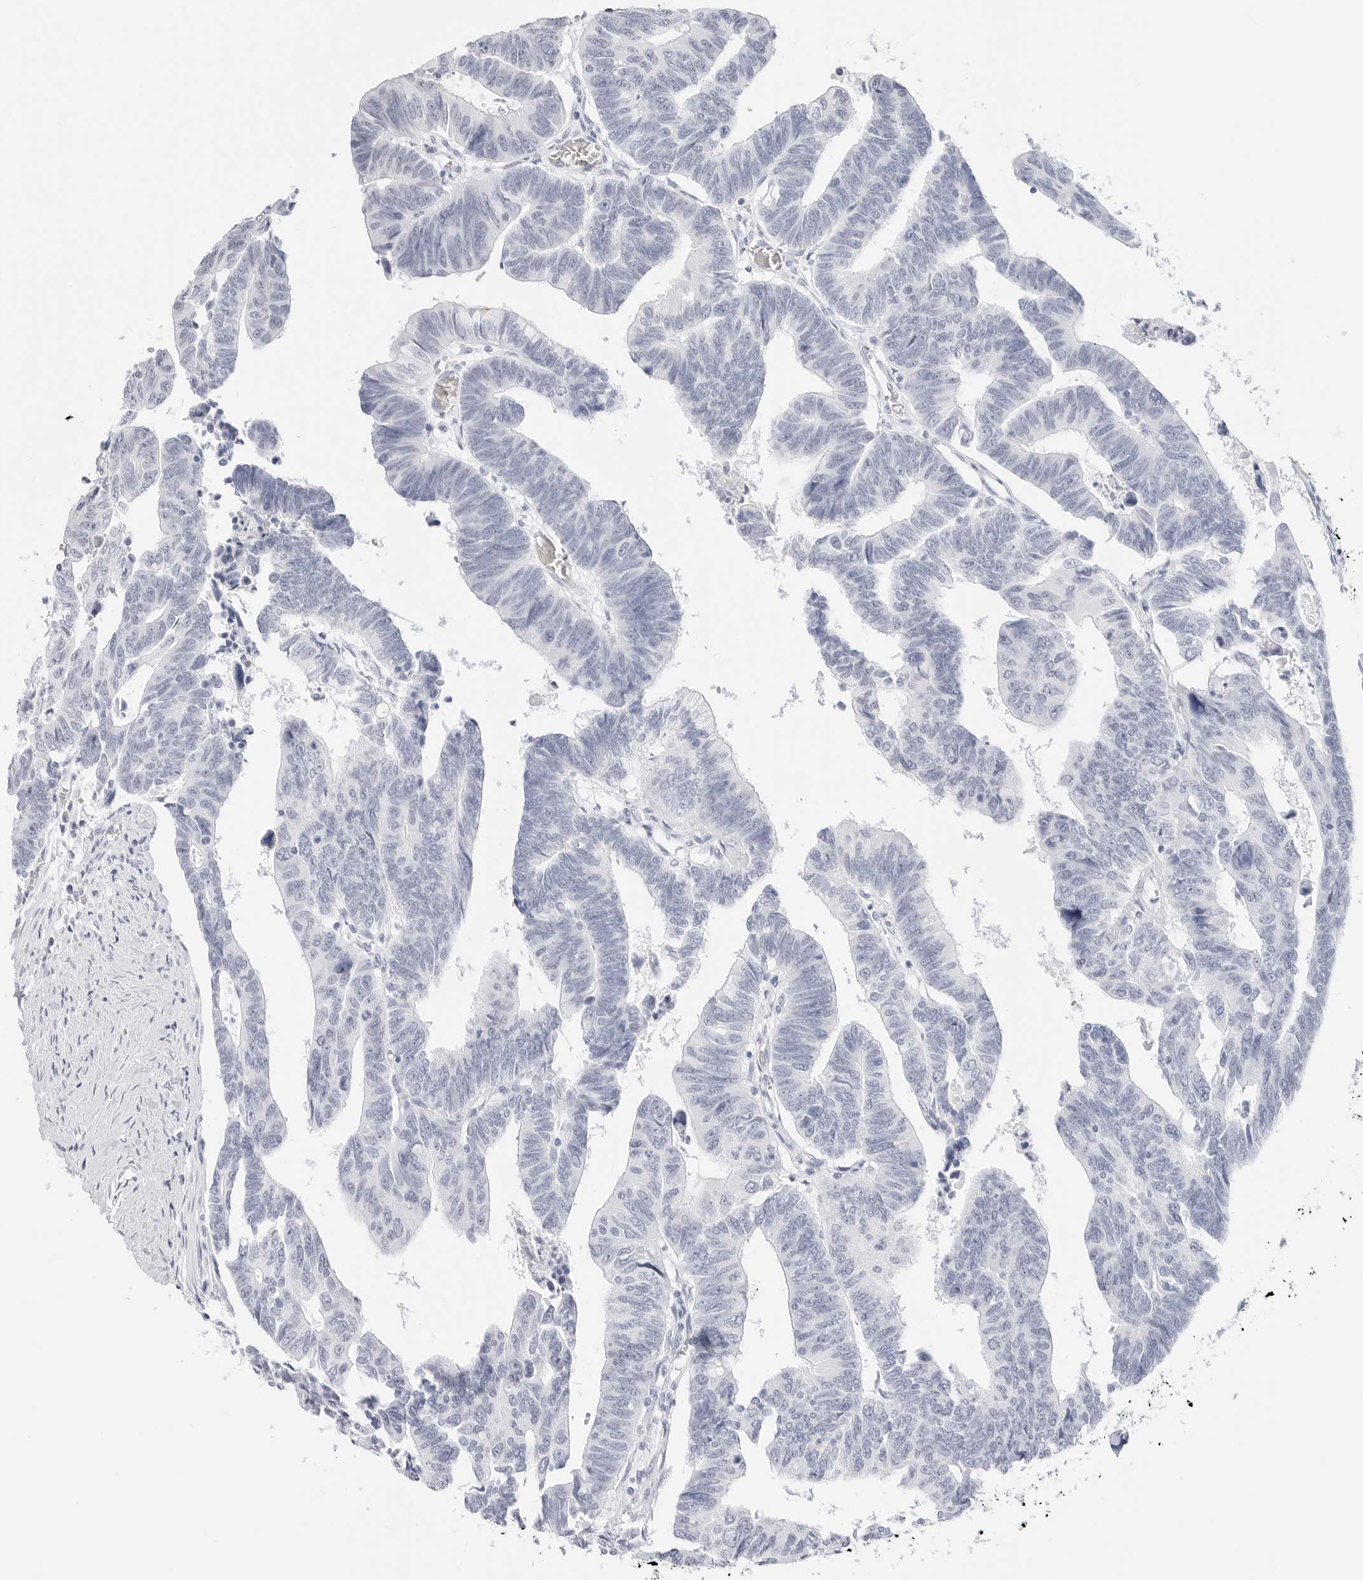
{"staining": {"intensity": "negative", "quantity": "none", "location": "none"}, "tissue": "colorectal cancer", "cell_type": "Tumor cells", "image_type": "cancer", "snomed": [{"axis": "morphology", "description": "Adenocarcinoma, NOS"}, {"axis": "topography", "description": "Rectum"}], "caption": "Tumor cells are negative for brown protein staining in colorectal cancer (adenocarcinoma).", "gene": "TFF2", "patient": {"sex": "female", "age": 65}}